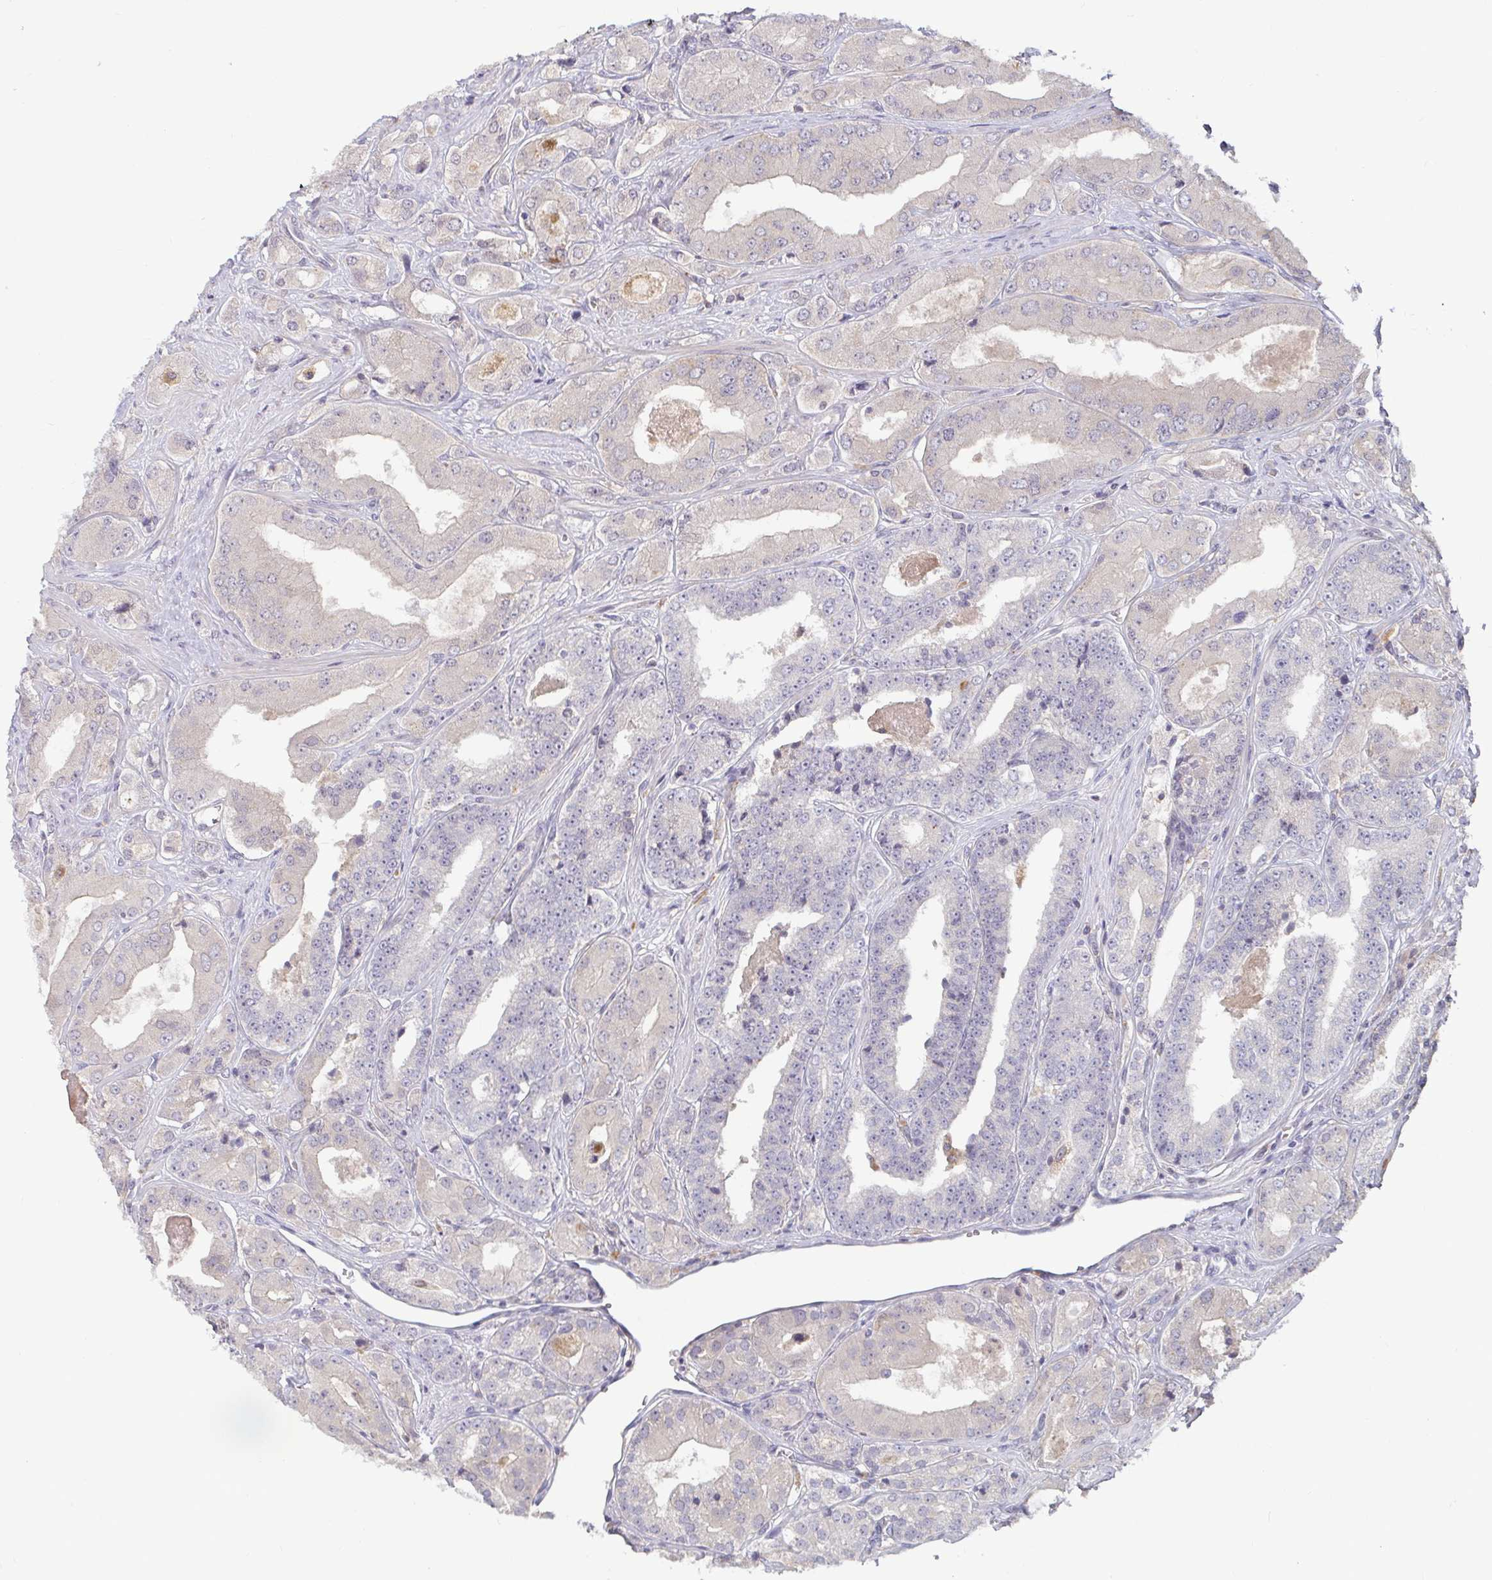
{"staining": {"intensity": "negative", "quantity": "none", "location": "none"}, "tissue": "prostate cancer", "cell_type": "Tumor cells", "image_type": "cancer", "snomed": [{"axis": "morphology", "description": "Adenocarcinoma, Low grade"}, {"axis": "topography", "description": "Prostate"}], "caption": "Tumor cells show no significant positivity in low-grade adenocarcinoma (prostate).", "gene": "CDH18", "patient": {"sex": "male", "age": 60}}